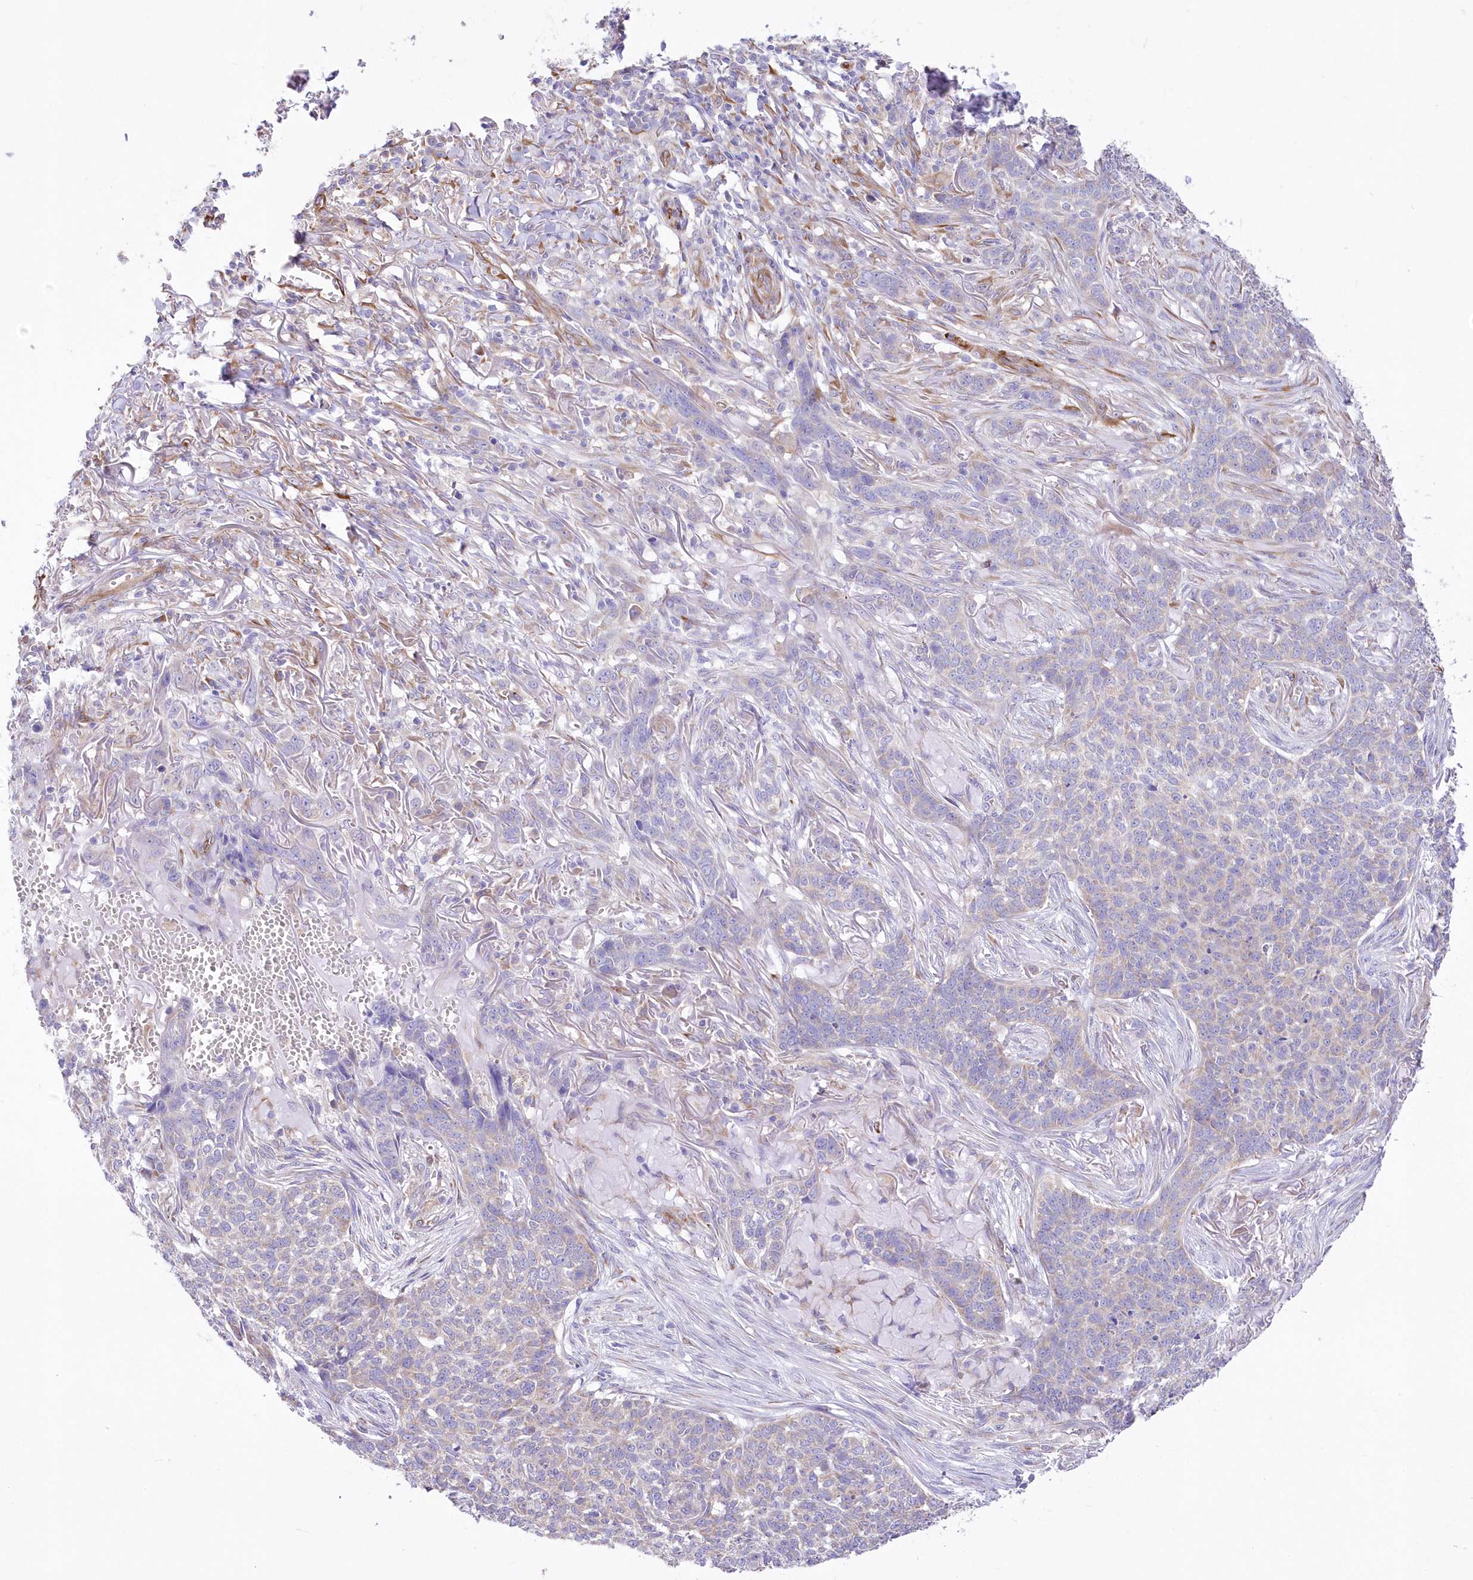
{"staining": {"intensity": "negative", "quantity": "none", "location": "none"}, "tissue": "skin cancer", "cell_type": "Tumor cells", "image_type": "cancer", "snomed": [{"axis": "morphology", "description": "Basal cell carcinoma"}, {"axis": "topography", "description": "Skin"}], "caption": "A high-resolution histopathology image shows immunohistochemistry (IHC) staining of skin basal cell carcinoma, which exhibits no significant positivity in tumor cells.", "gene": "YTHDC2", "patient": {"sex": "male", "age": 85}}